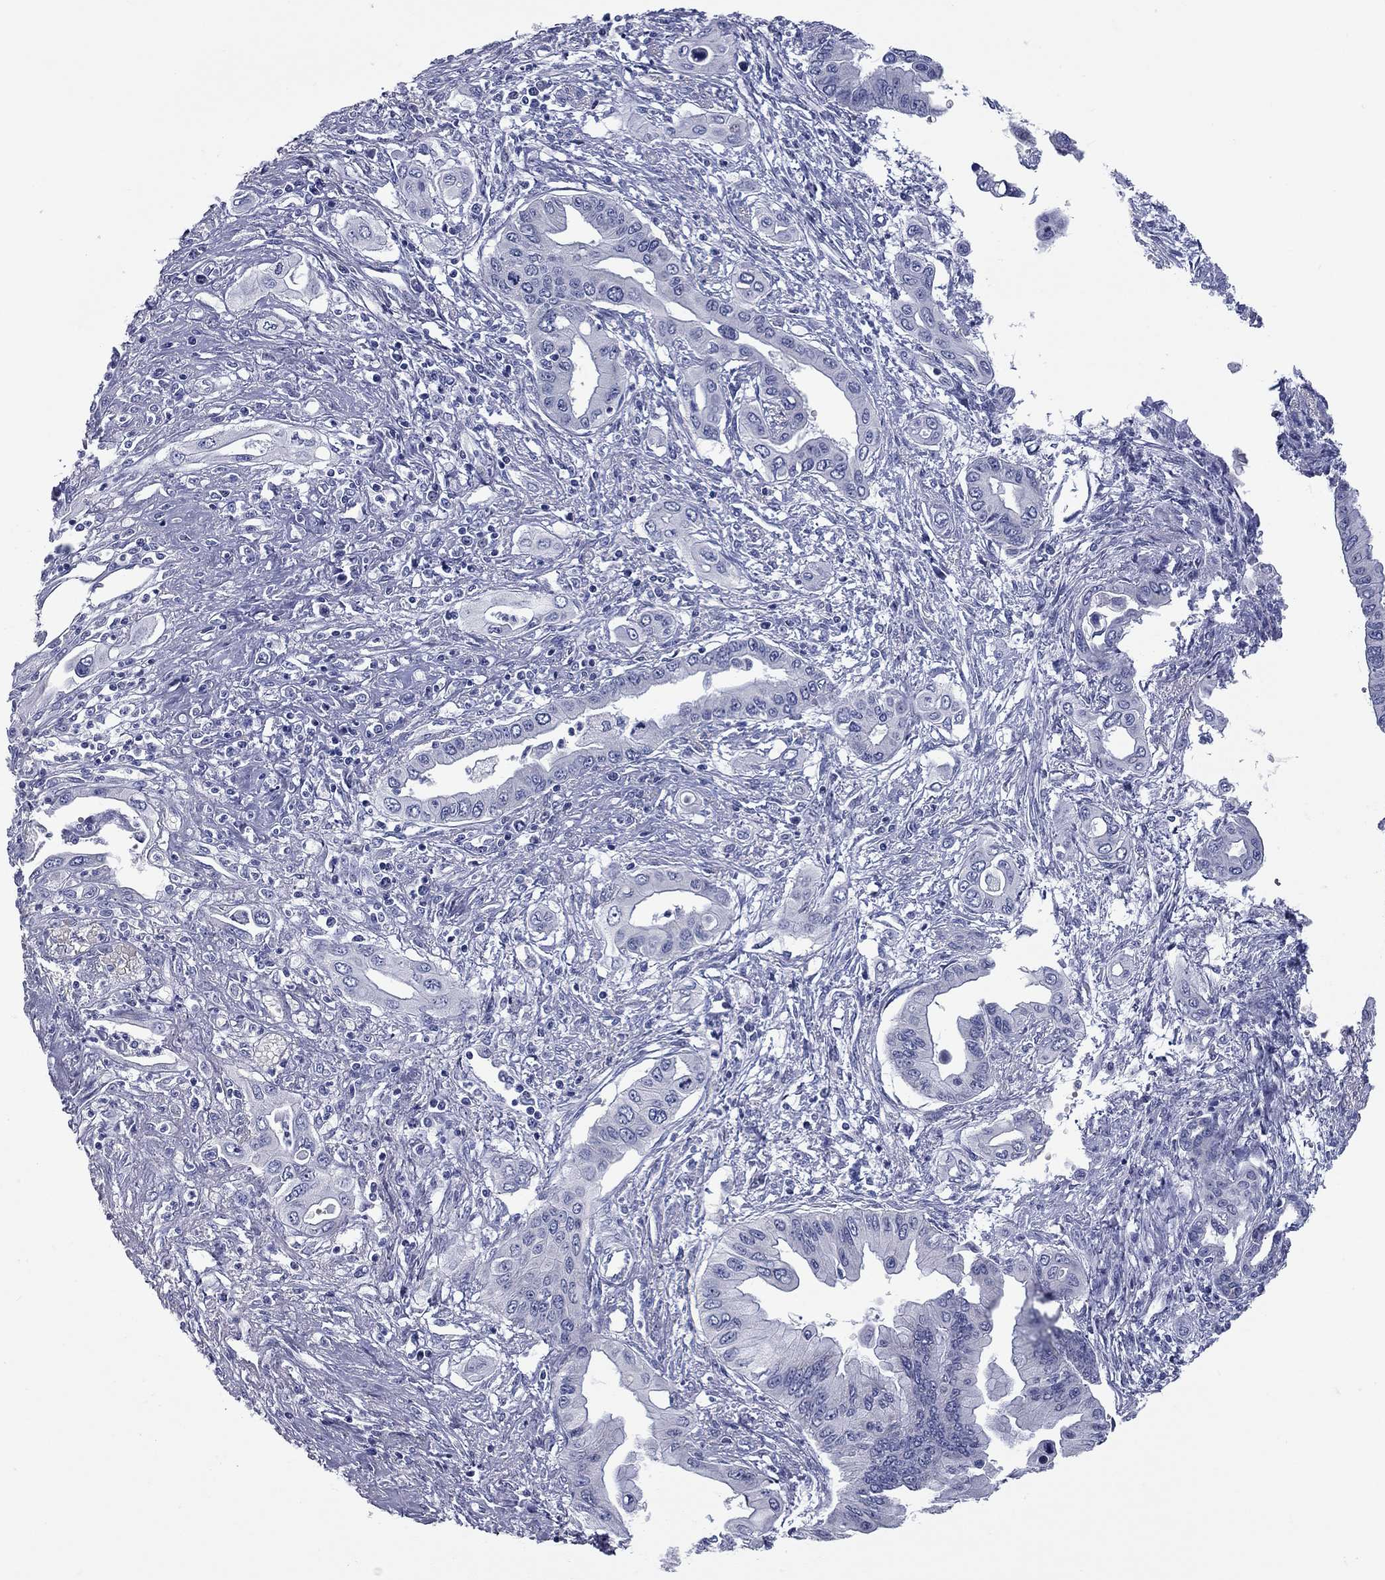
{"staining": {"intensity": "negative", "quantity": "none", "location": "none"}, "tissue": "pancreatic cancer", "cell_type": "Tumor cells", "image_type": "cancer", "snomed": [{"axis": "morphology", "description": "Adenocarcinoma, NOS"}, {"axis": "topography", "description": "Pancreas"}], "caption": "Human pancreatic cancer (adenocarcinoma) stained for a protein using immunohistochemistry demonstrates no expression in tumor cells.", "gene": "UNC119B", "patient": {"sex": "female", "age": 62}}